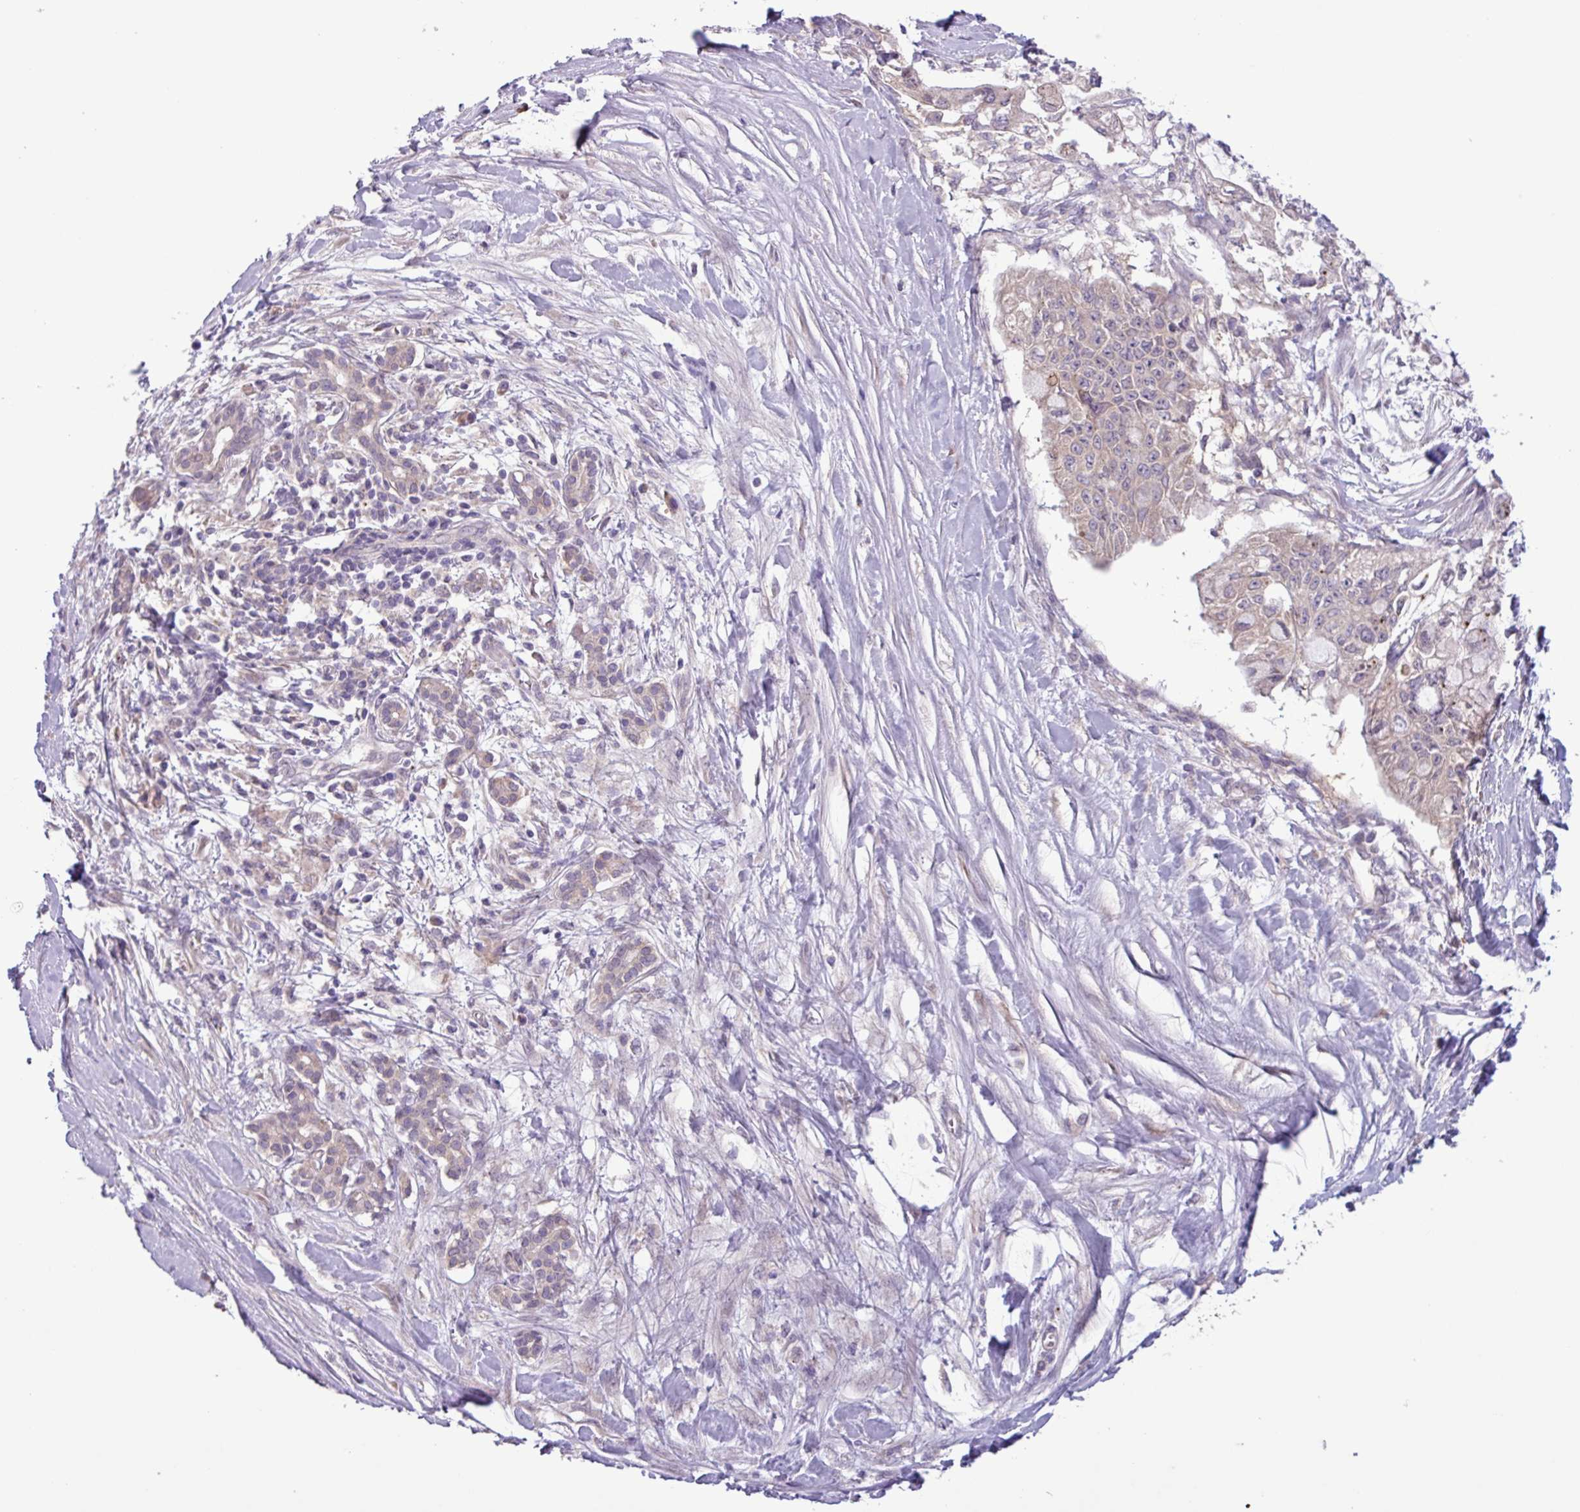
{"staining": {"intensity": "weak", "quantity": "25%-75%", "location": "cytoplasmic/membranous"}, "tissue": "pancreatic cancer", "cell_type": "Tumor cells", "image_type": "cancer", "snomed": [{"axis": "morphology", "description": "Adenocarcinoma, NOS"}, {"axis": "topography", "description": "Pancreas"}], "caption": "Tumor cells exhibit weak cytoplasmic/membranous staining in about 25%-75% of cells in pancreatic adenocarcinoma.", "gene": "C20orf27", "patient": {"sex": "male", "age": 48}}